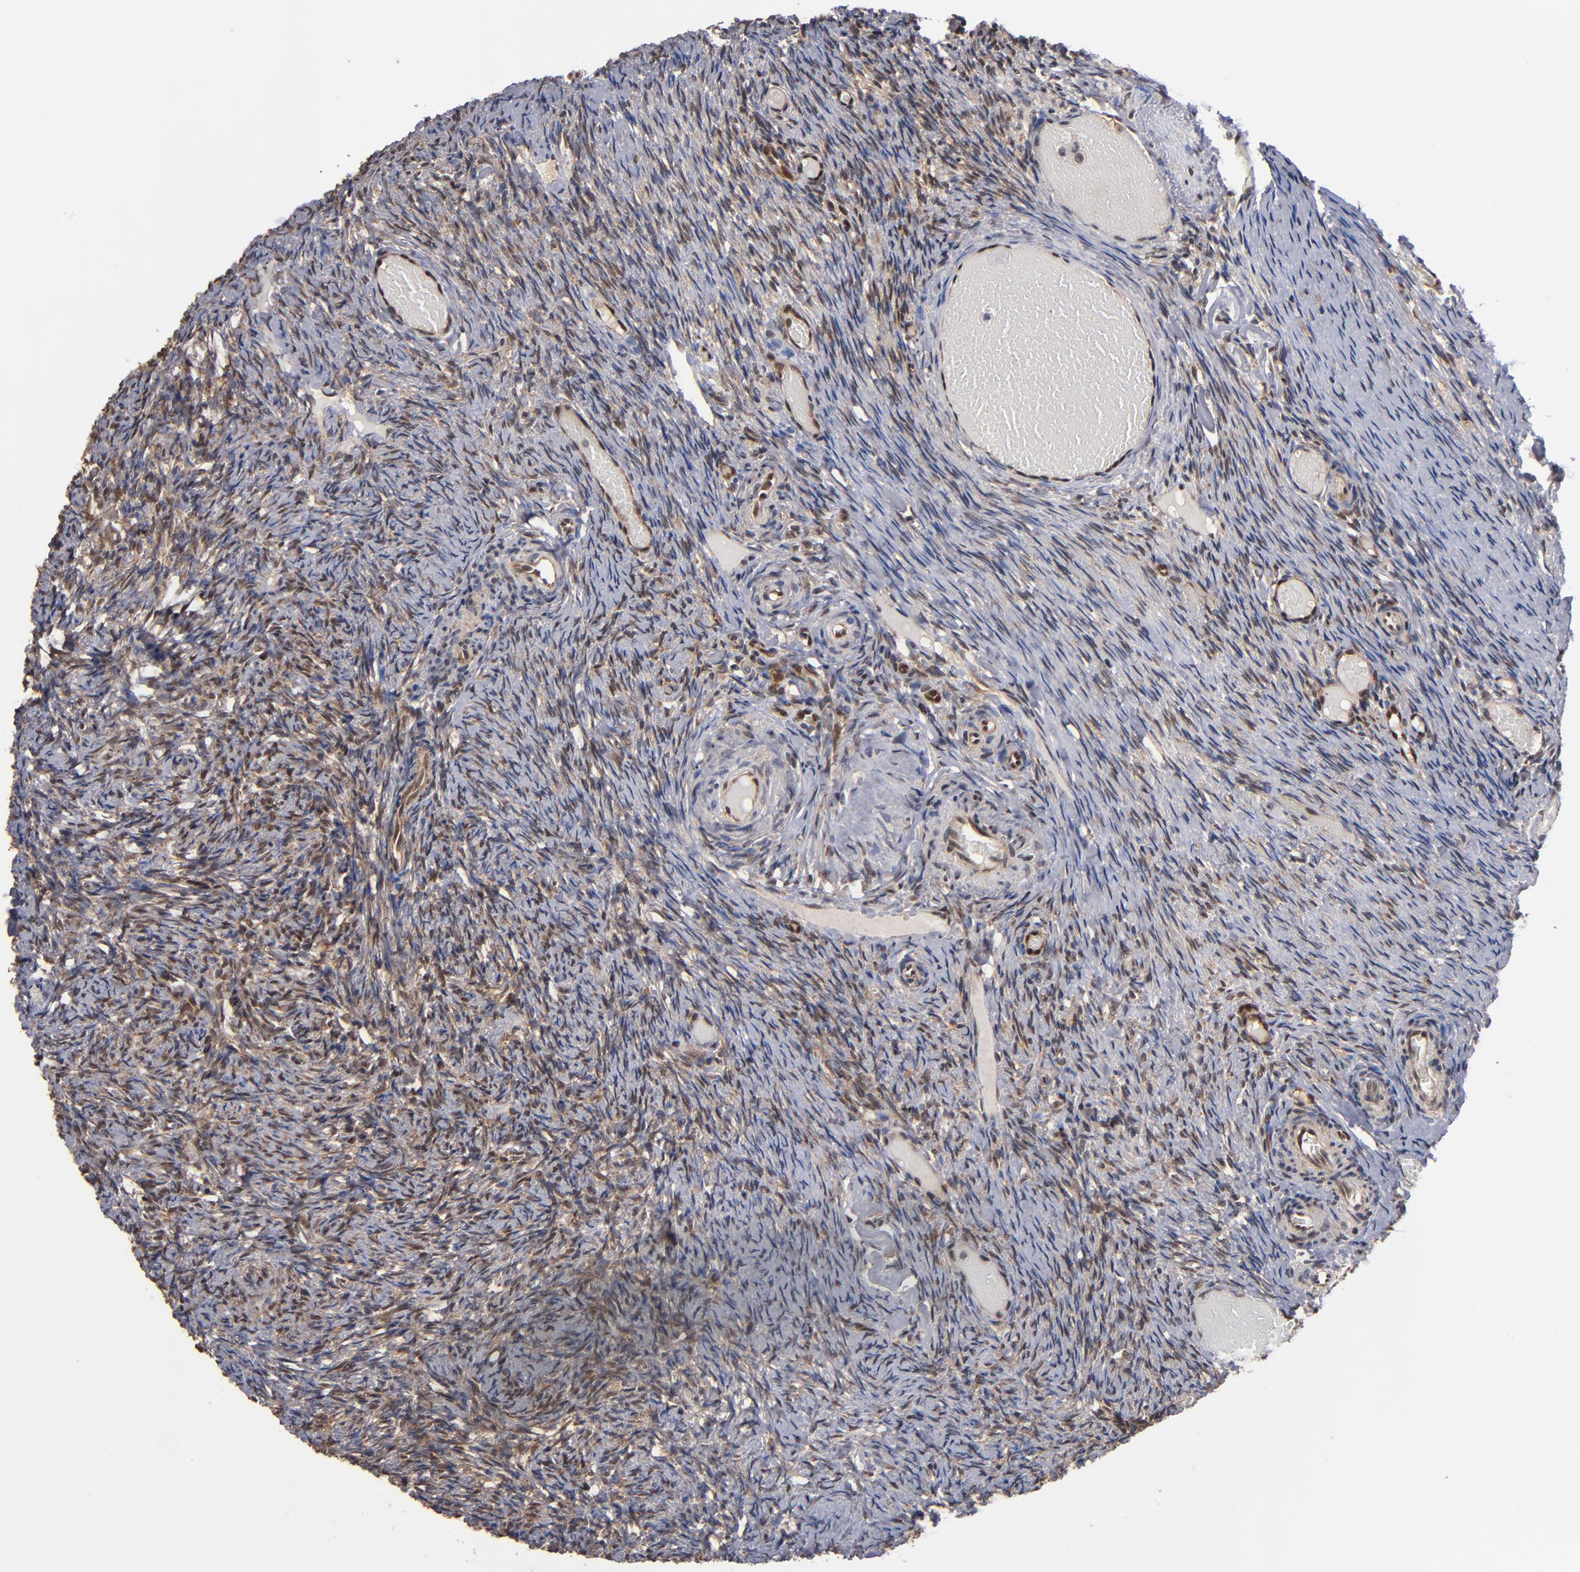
{"staining": {"intensity": "moderate", "quantity": ">75%", "location": "cytoplasmic/membranous"}, "tissue": "ovary", "cell_type": "Follicle cells", "image_type": "normal", "snomed": [{"axis": "morphology", "description": "Normal tissue, NOS"}, {"axis": "topography", "description": "Ovary"}], "caption": "Approximately >75% of follicle cells in unremarkable ovary display moderate cytoplasmic/membranous protein positivity as visualized by brown immunohistochemical staining.", "gene": "ALG13", "patient": {"sex": "female", "age": 60}}